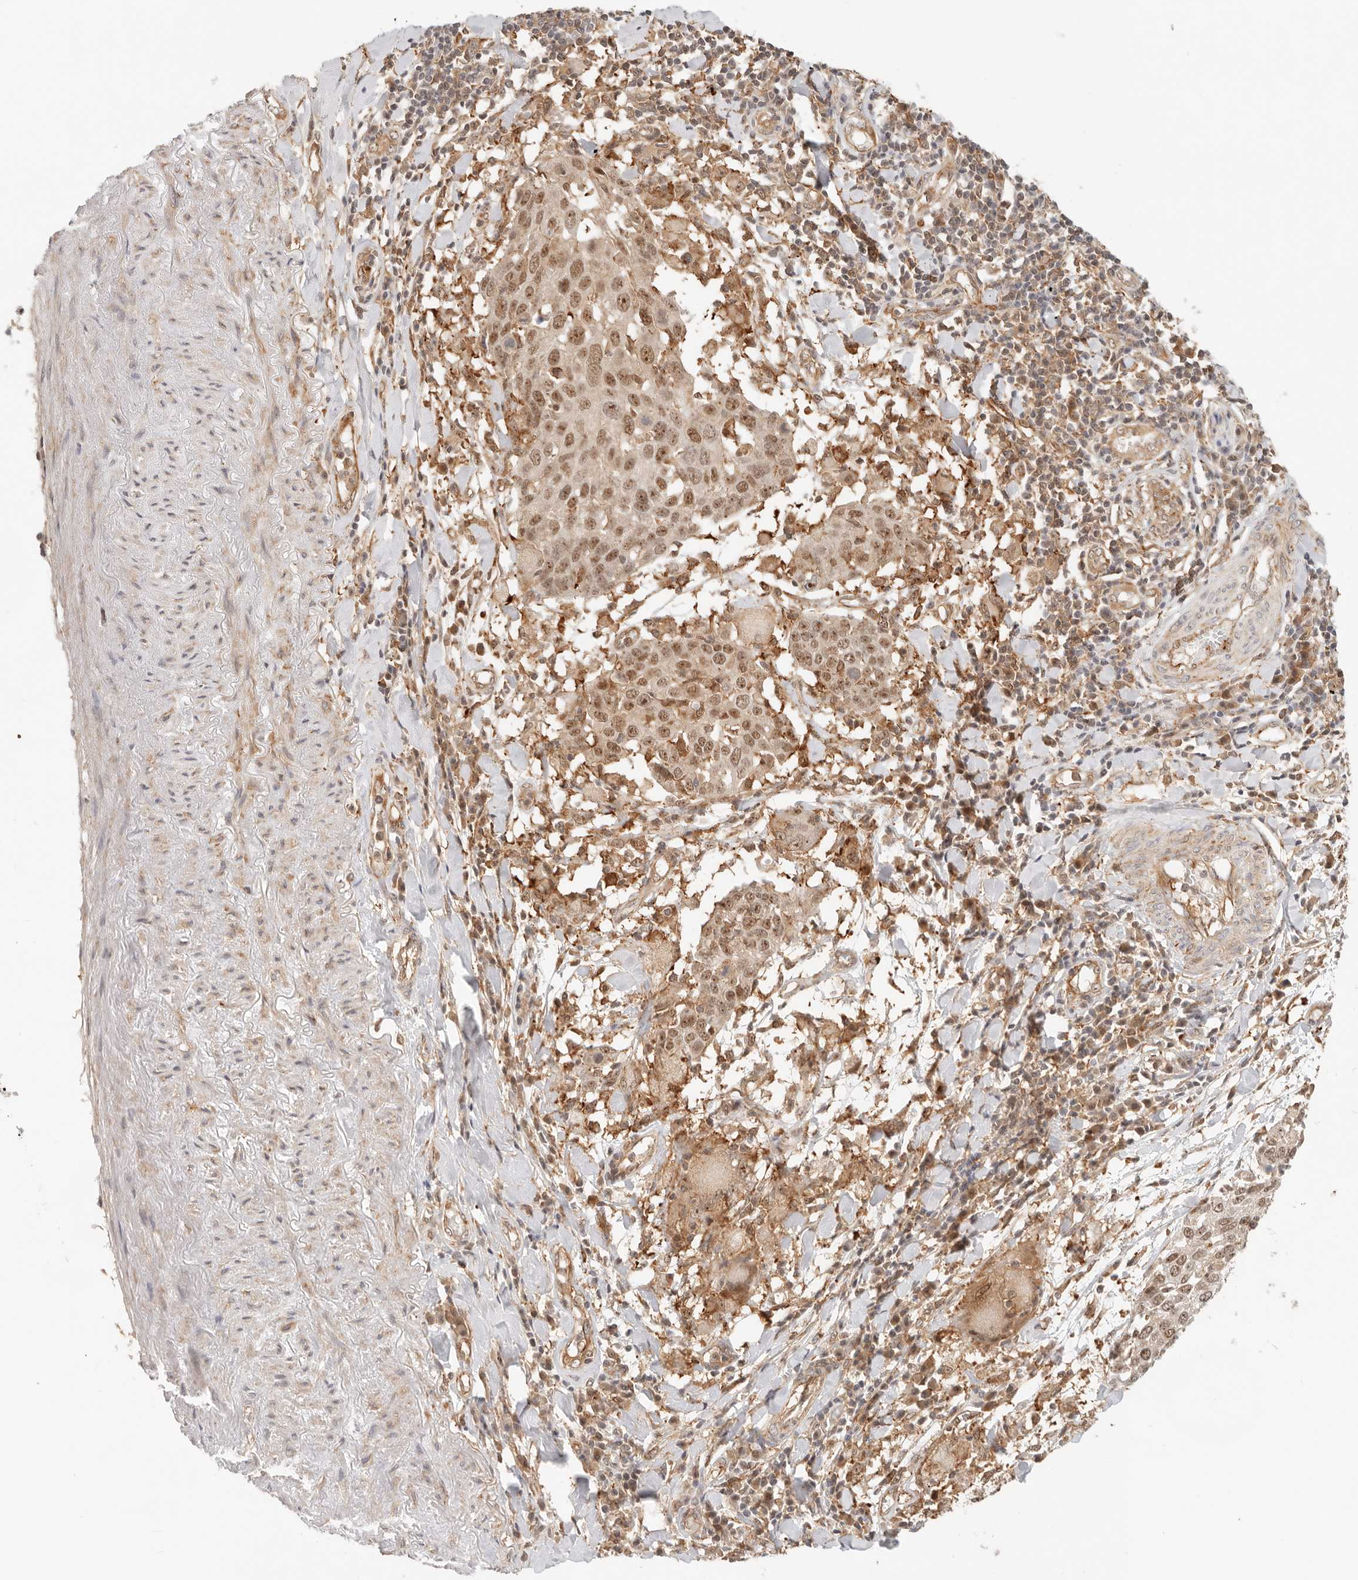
{"staining": {"intensity": "moderate", "quantity": ">75%", "location": "nuclear"}, "tissue": "lung cancer", "cell_type": "Tumor cells", "image_type": "cancer", "snomed": [{"axis": "morphology", "description": "Squamous cell carcinoma, NOS"}, {"axis": "topography", "description": "Lung"}], "caption": "Tumor cells exhibit medium levels of moderate nuclear expression in about >75% of cells in human lung cancer.", "gene": "HEXD", "patient": {"sex": "male", "age": 65}}